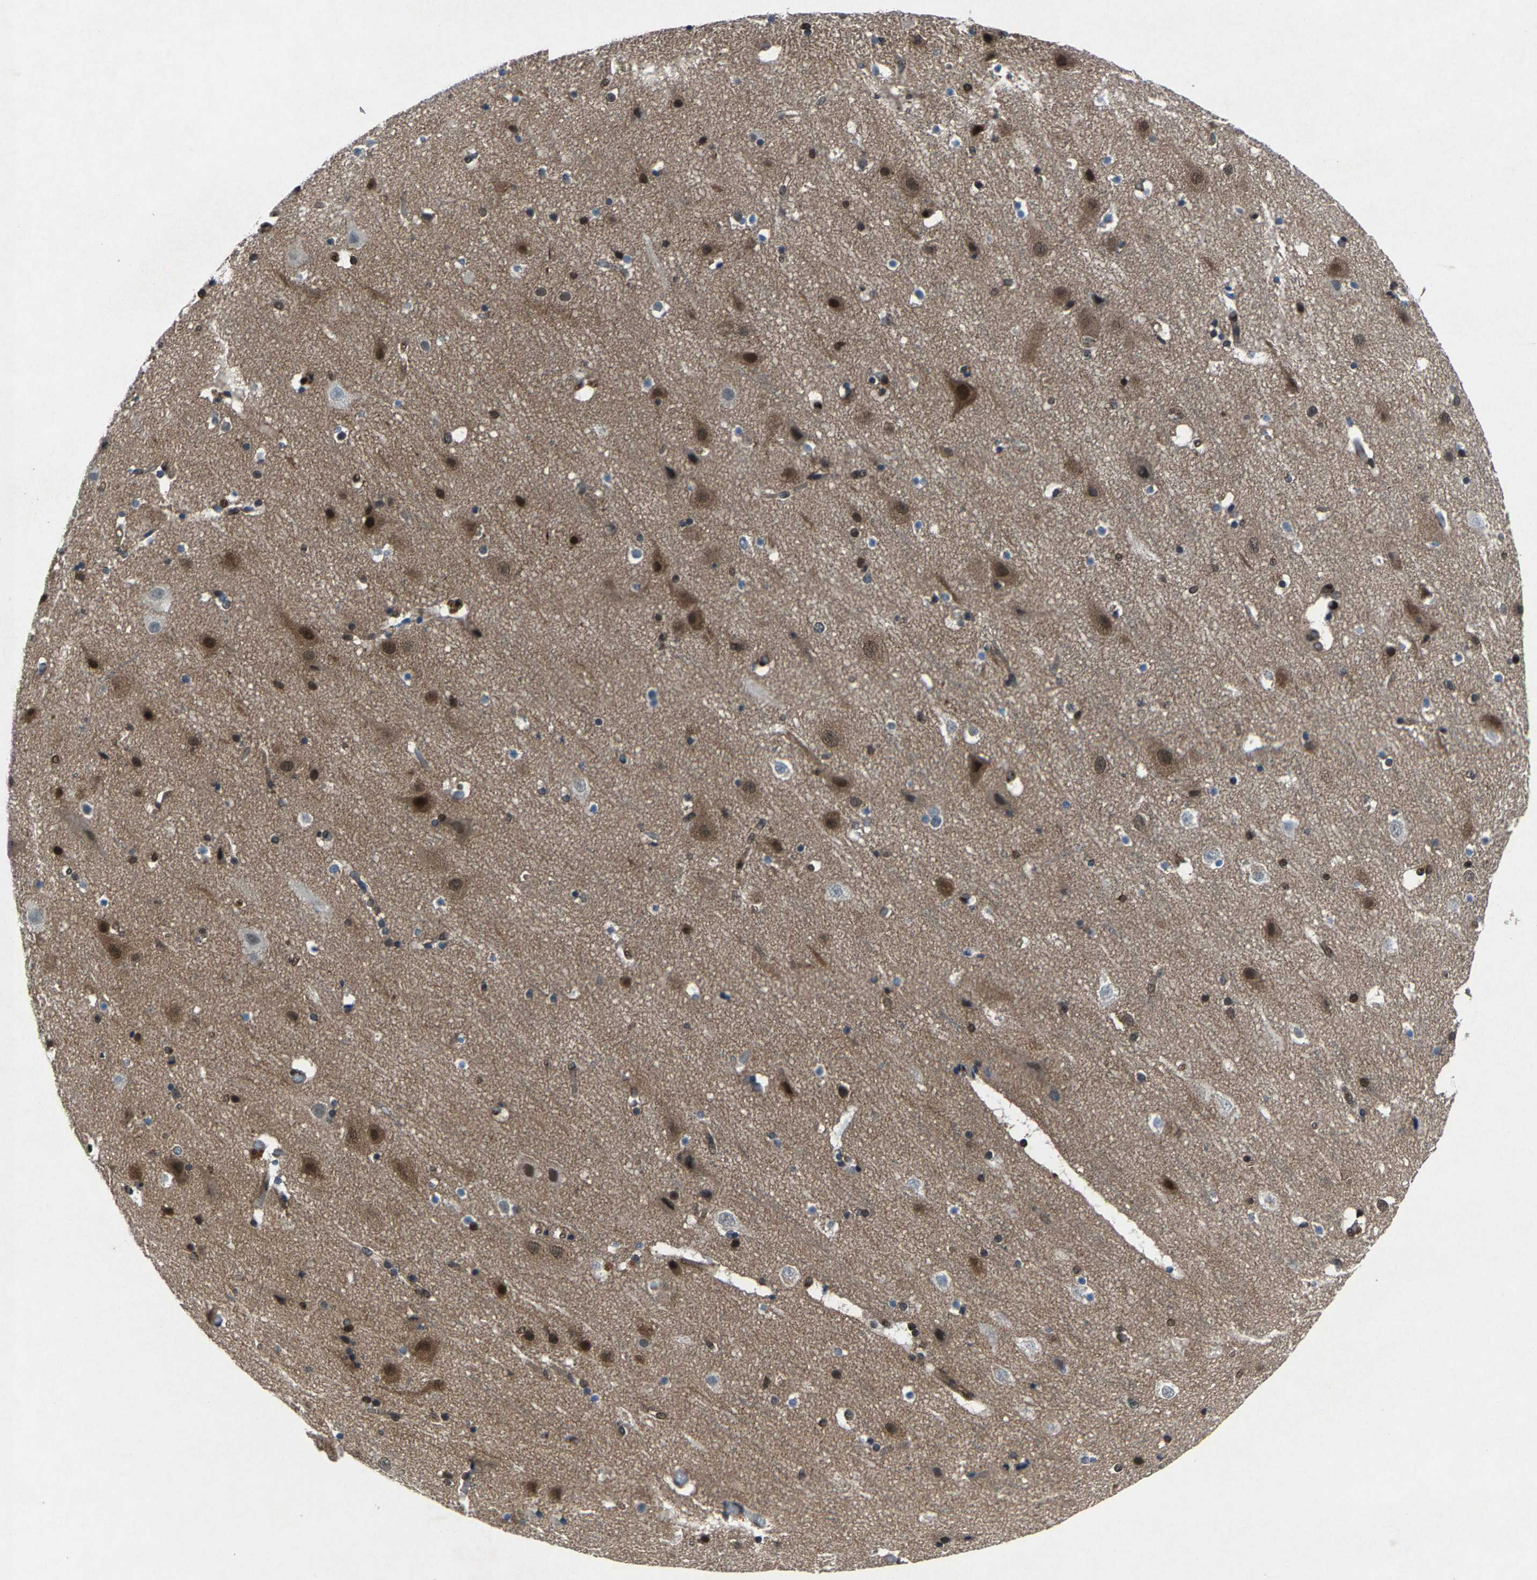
{"staining": {"intensity": "weak", "quantity": ">75%", "location": "cytoplasmic/membranous,nuclear"}, "tissue": "cerebral cortex", "cell_type": "Endothelial cells", "image_type": "normal", "snomed": [{"axis": "morphology", "description": "Normal tissue, NOS"}, {"axis": "topography", "description": "Cerebral cortex"}], "caption": "Brown immunohistochemical staining in unremarkable human cerebral cortex displays weak cytoplasmic/membranous,nuclear positivity in about >75% of endothelial cells.", "gene": "ATXN3", "patient": {"sex": "male", "age": 45}}